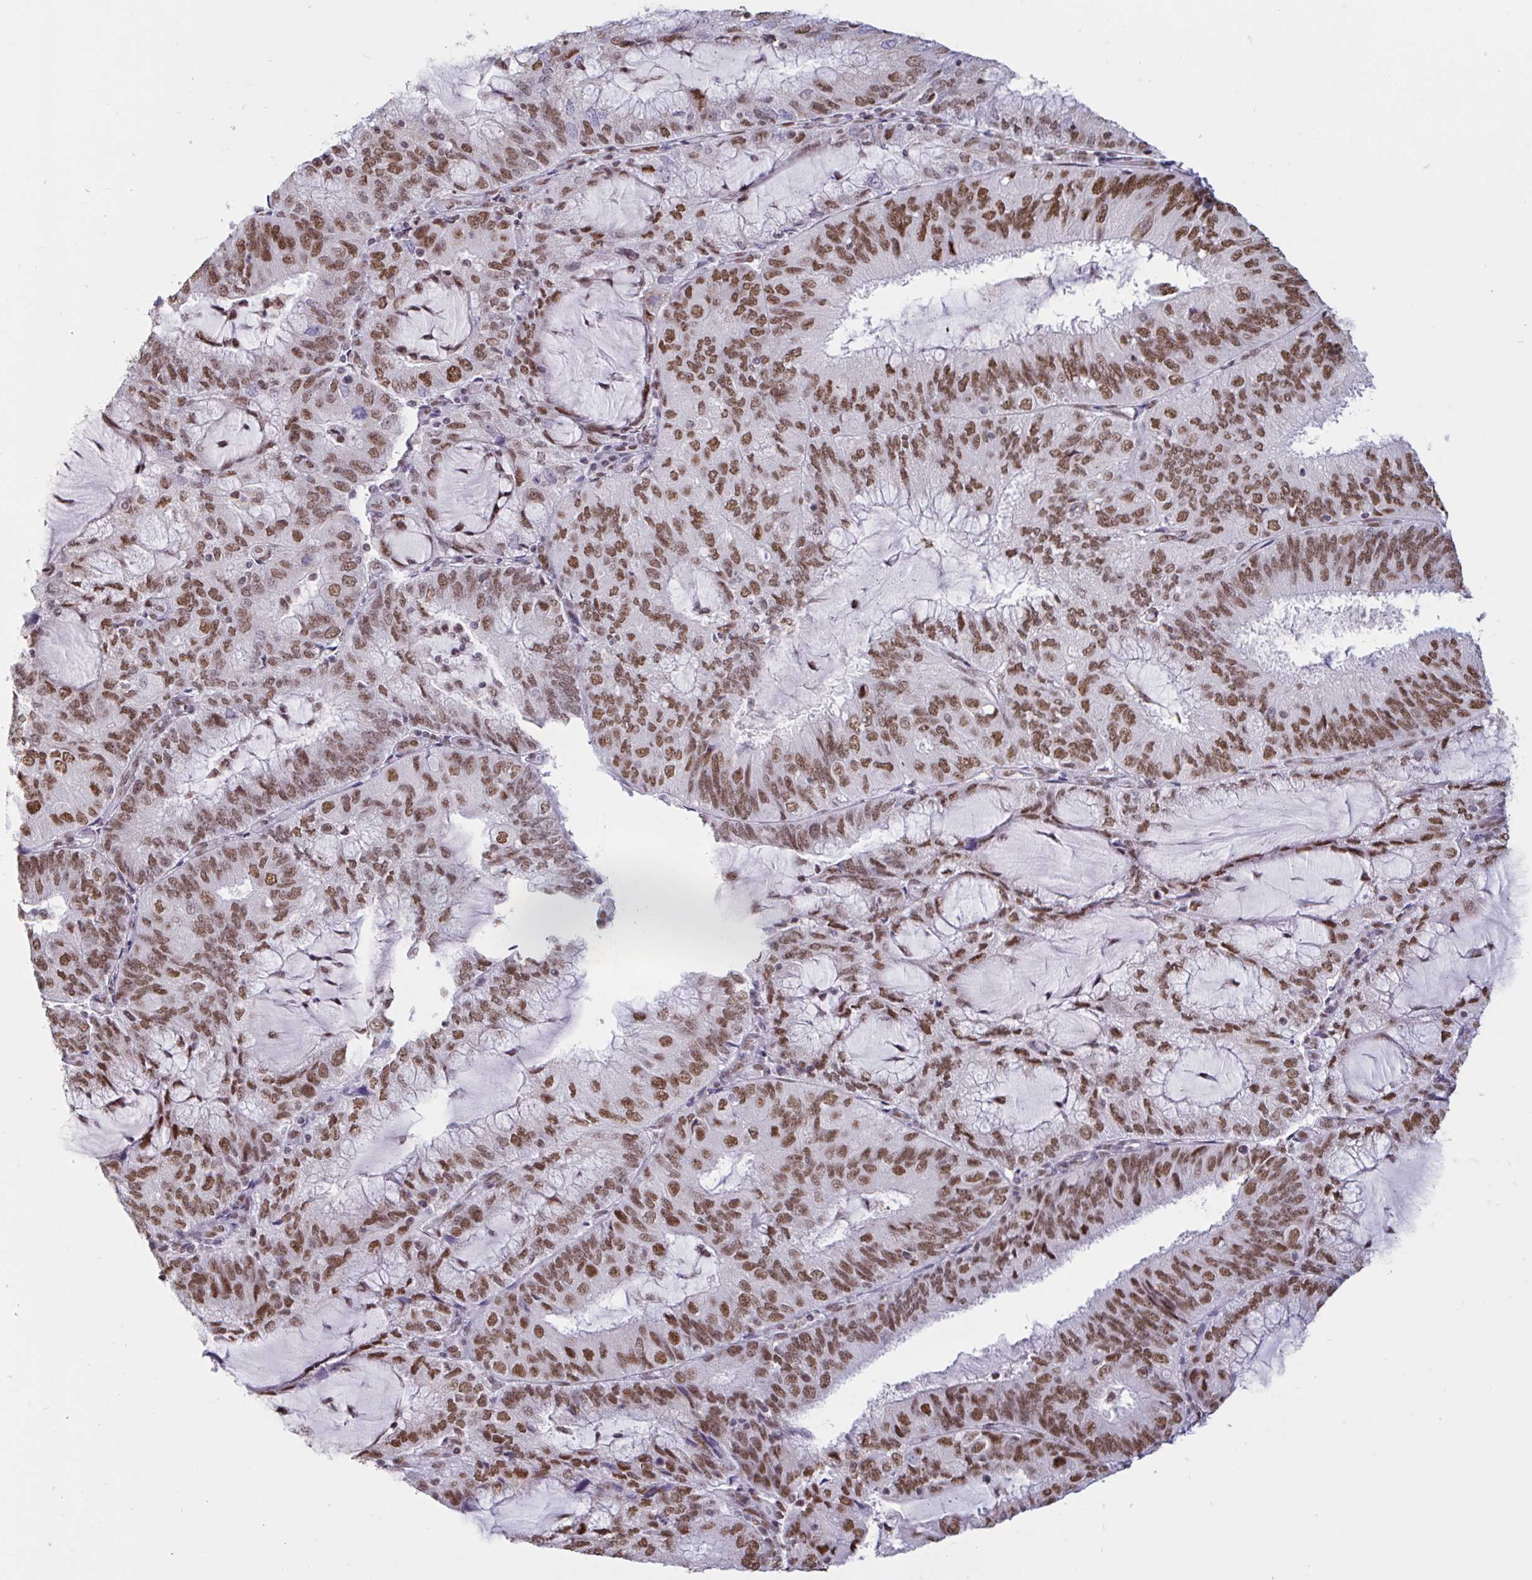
{"staining": {"intensity": "moderate", "quantity": ">75%", "location": "nuclear"}, "tissue": "endometrial cancer", "cell_type": "Tumor cells", "image_type": "cancer", "snomed": [{"axis": "morphology", "description": "Adenocarcinoma, NOS"}, {"axis": "topography", "description": "Endometrium"}], "caption": "A histopathology image of adenocarcinoma (endometrial) stained for a protein shows moderate nuclear brown staining in tumor cells.", "gene": "CBFA2T2", "patient": {"sex": "female", "age": 81}}